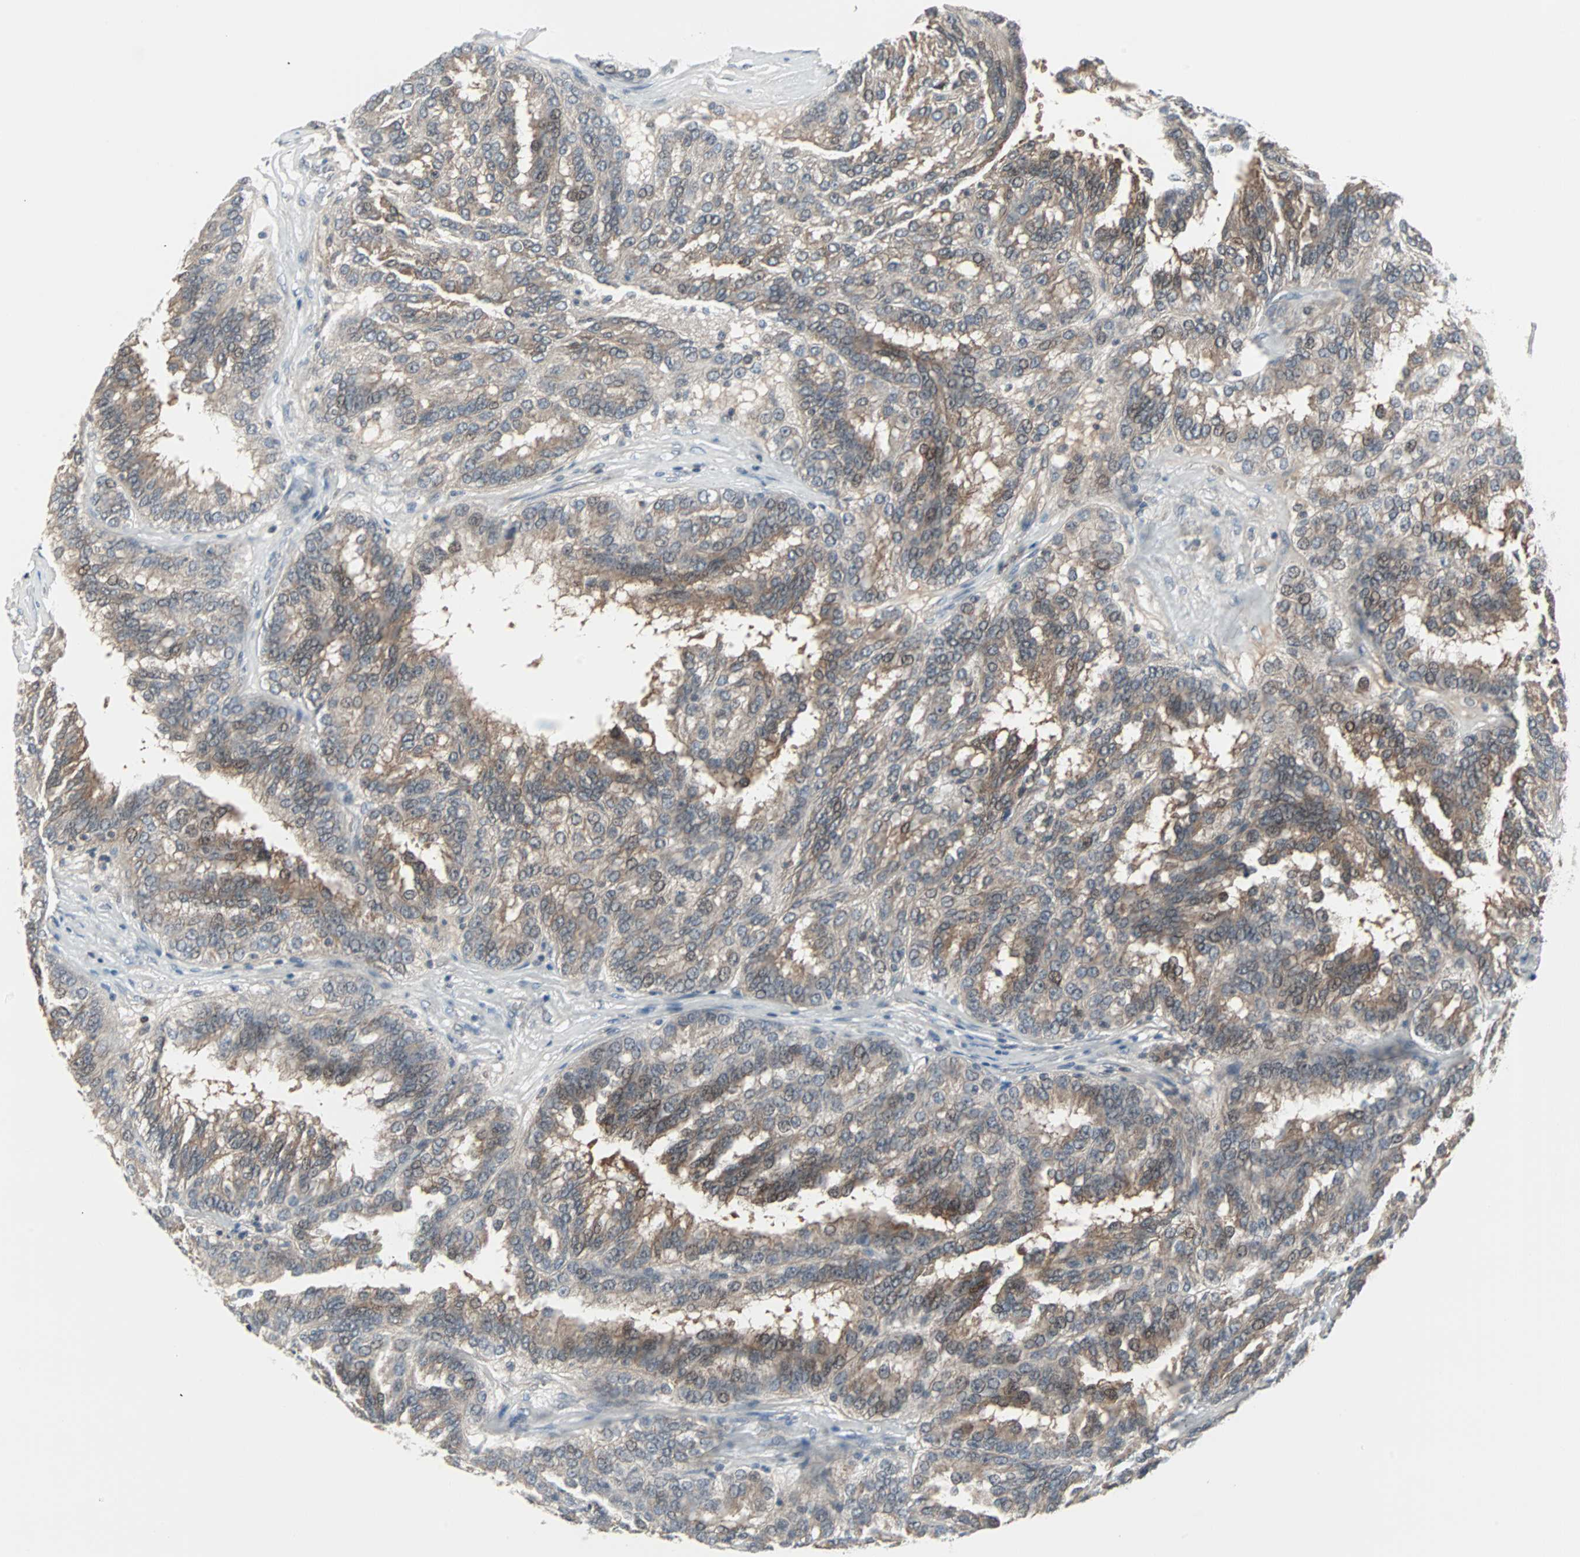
{"staining": {"intensity": "moderate", "quantity": "<25%", "location": "cytoplasmic/membranous,nuclear"}, "tissue": "renal cancer", "cell_type": "Tumor cells", "image_type": "cancer", "snomed": [{"axis": "morphology", "description": "Adenocarcinoma, NOS"}, {"axis": "topography", "description": "Kidney"}], "caption": "A micrograph showing moderate cytoplasmic/membranous and nuclear expression in approximately <25% of tumor cells in renal adenocarcinoma, as visualized by brown immunohistochemical staining.", "gene": "CASP3", "patient": {"sex": "male", "age": 46}}